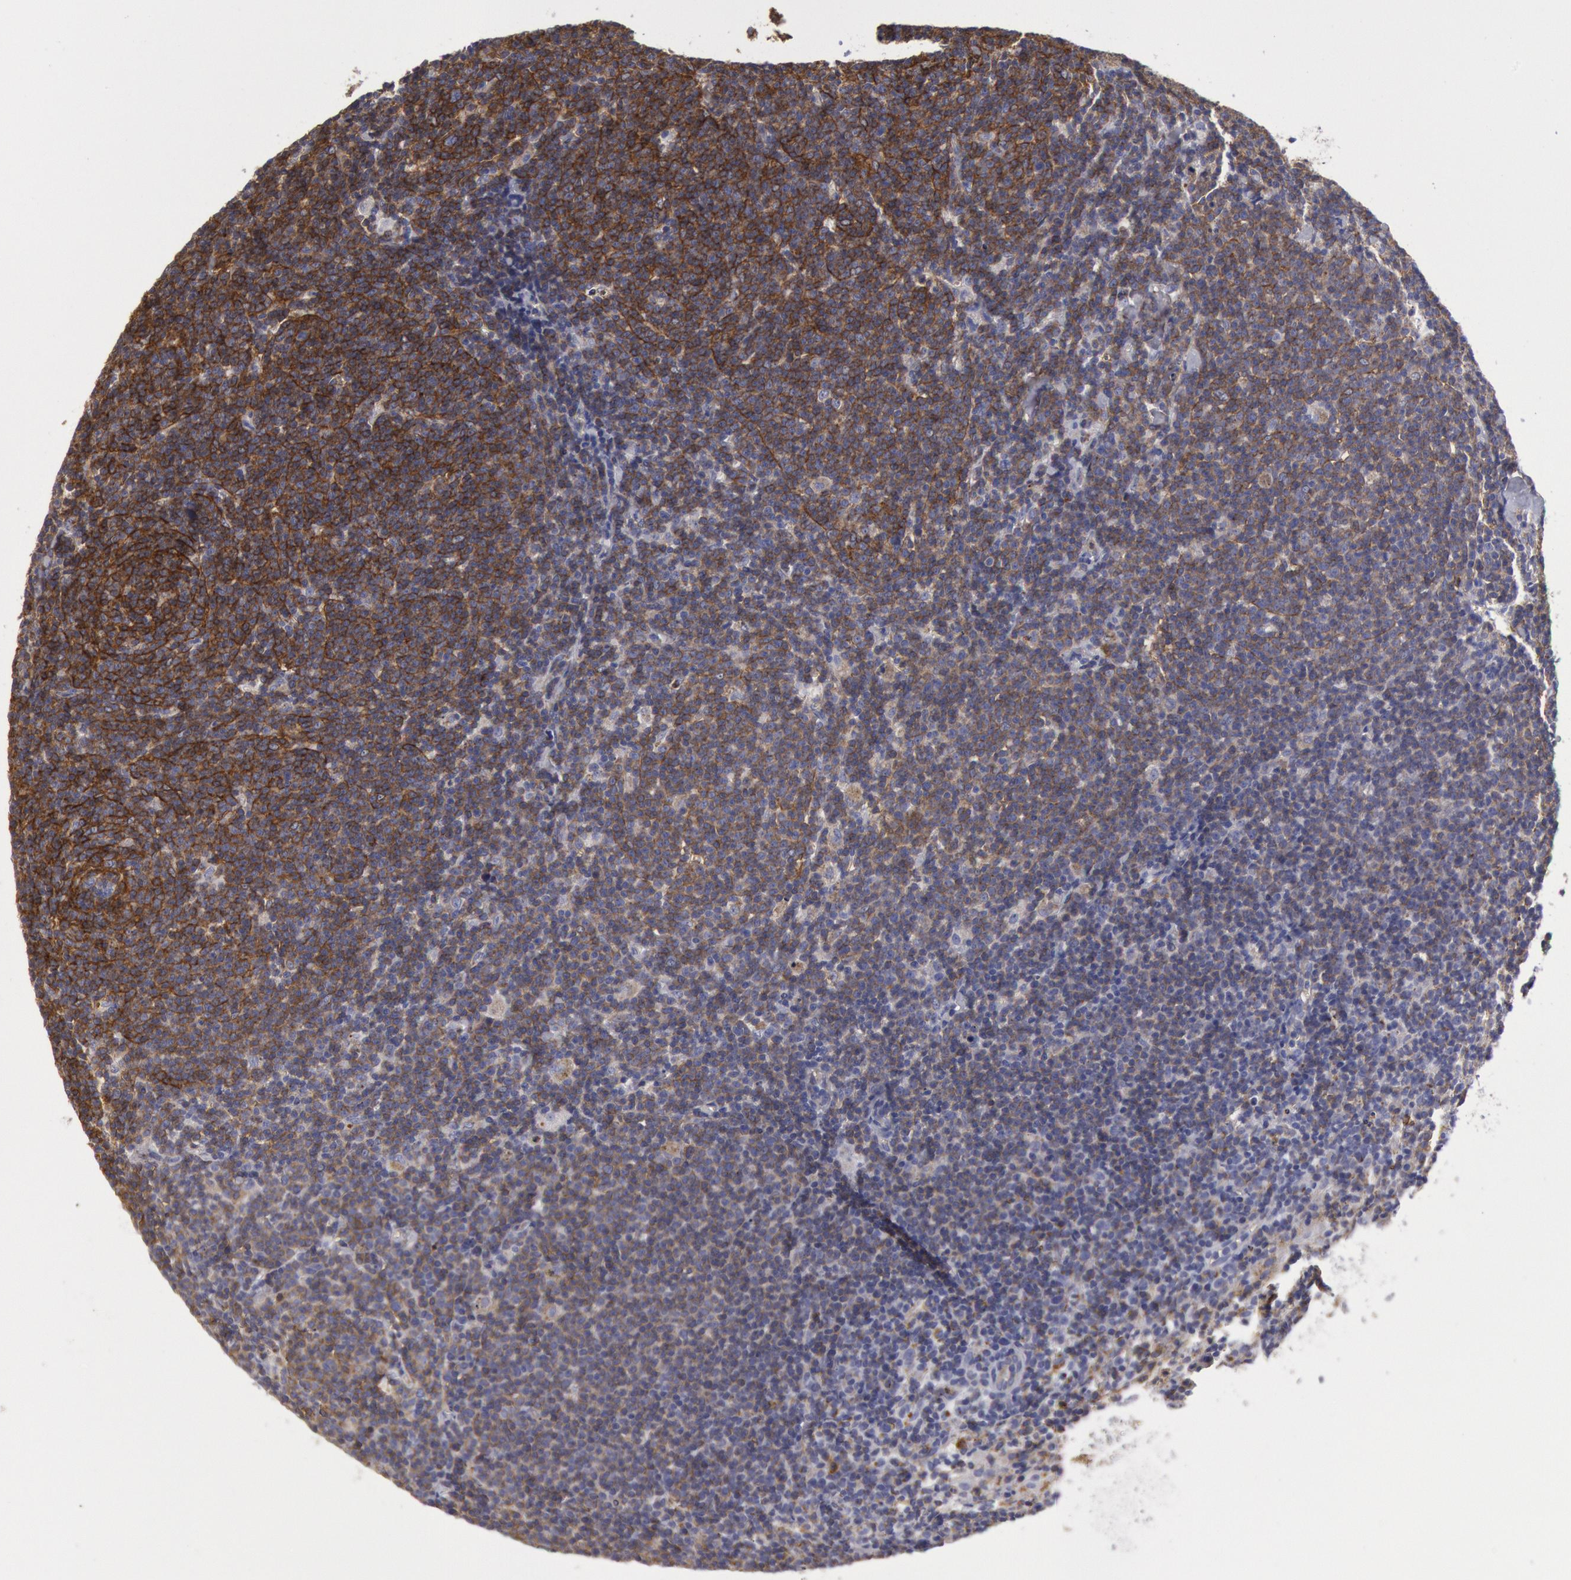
{"staining": {"intensity": "moderate", "quantity": "25%-75%", "location": "cytoplasmic/membranous"}, "tissue": "lymphoma", "cell_type": "Tumor cells", "image_type": "cancer", "snomed": [{"axis": "morphology", "description": "Malignant lymphoma, non-Hodgkin's type, Low grade"}, {"axis": "topography", "description": "Lymph node"}], "caption": "Protein expression analysis of human malignant lymphoma, non-Hodgkin's type (low-grade) reveals moderate cytoplasmic/membranous positivity in about 25%-75% of tumor cells. The staining was performed using DAB to visualize the protein expression in brown, while the nuclei were stained in blue with hematoxylin (Magnification: 20x).", "gene": "FLOT1", "patient": {"sex": "male", "age": 65}}